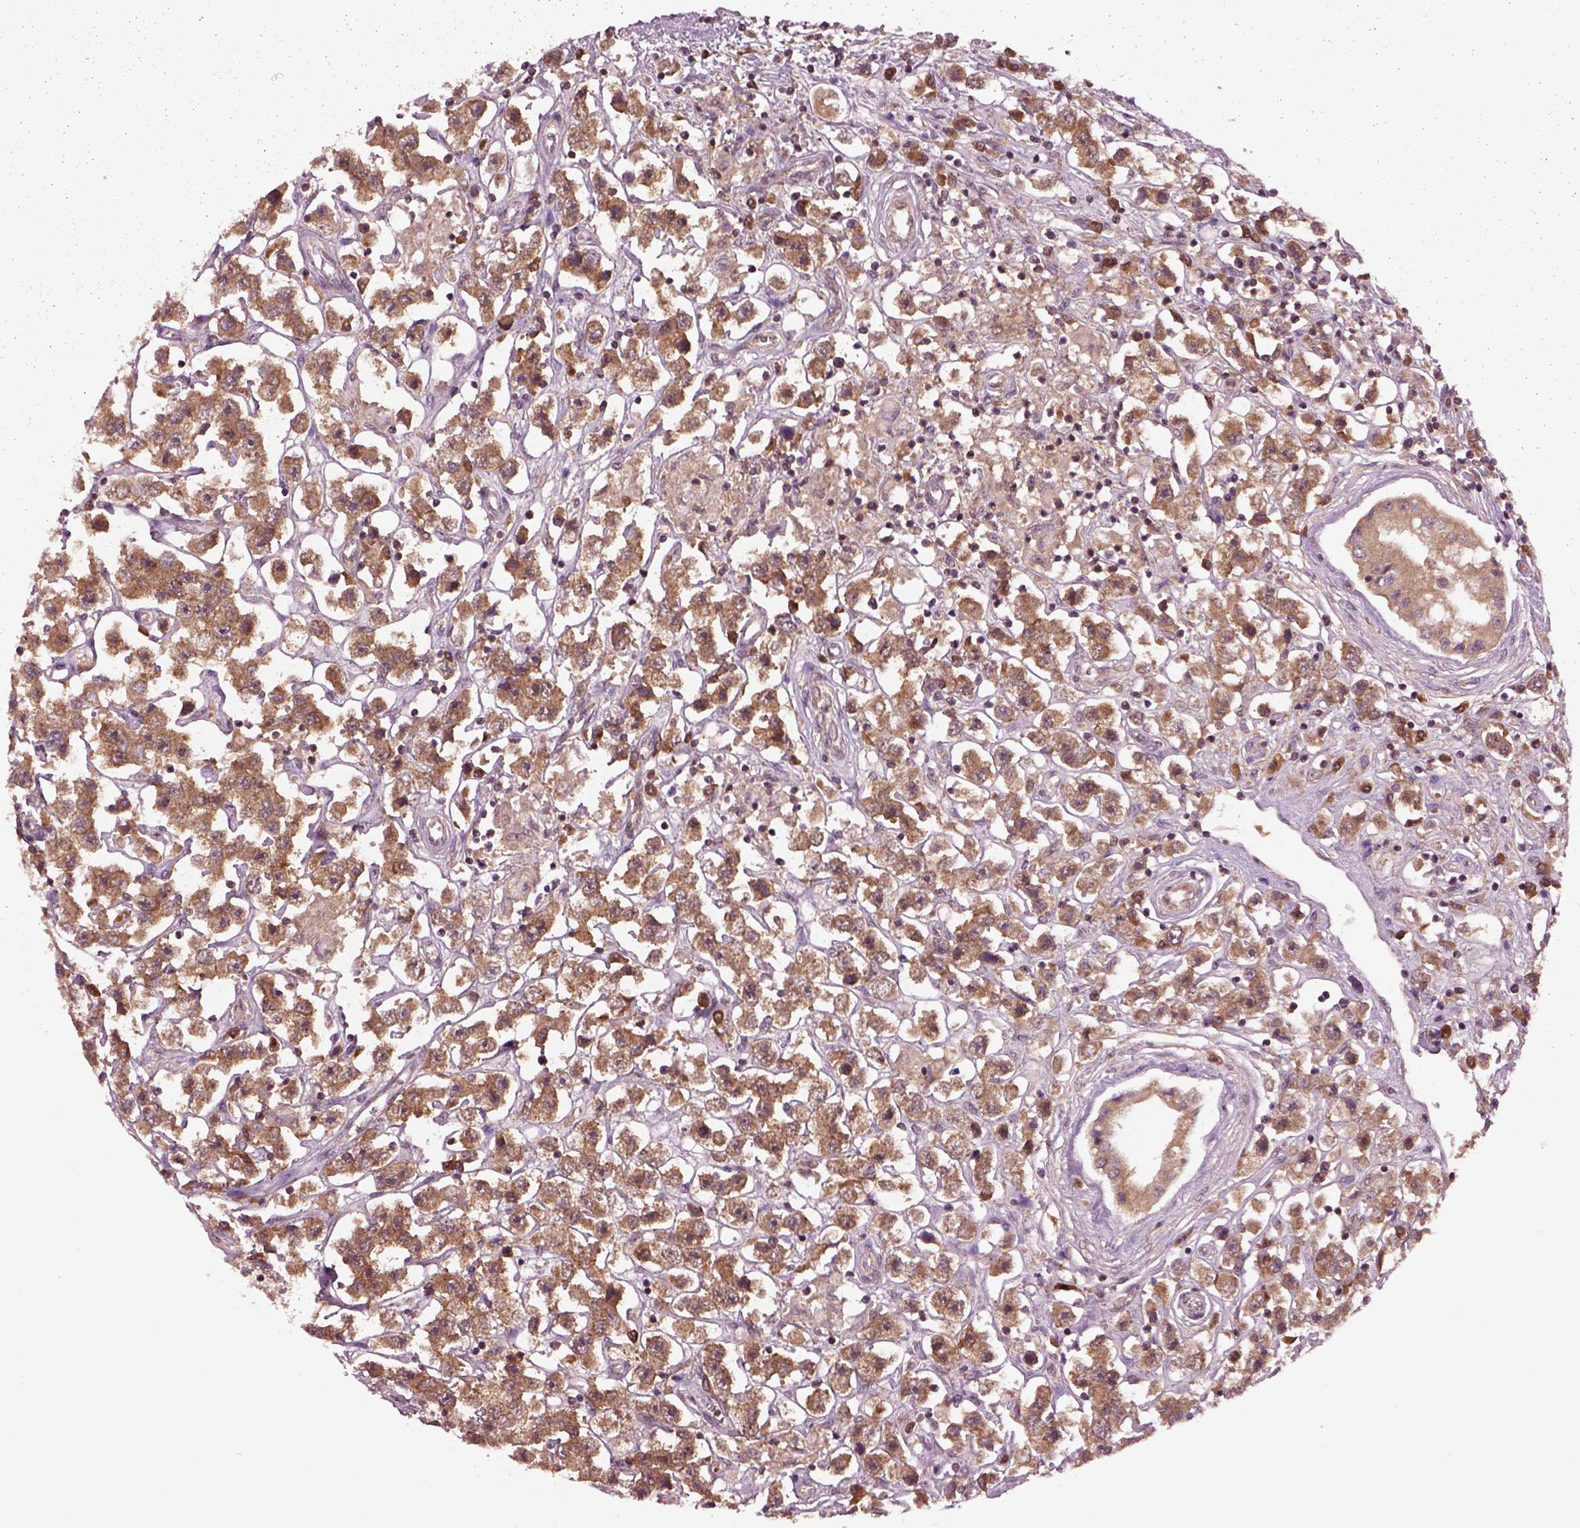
{"staining": {"intensity": "strong", "quantity": ">75%", "location": "cytoplasmic/membranous"}, "tissue": "testis cancer", "cell_type": "Tumor cells", "image_type": "cancer", "snomed": [{"axis": "morphology", "description": "Seminoma, NOS"}, {"axis": "topography", "description": "Testis"}], "caption": "DAB (3,3'-diaminobenzidine) immunohistochemical staining of seminoma (testis) exhibits strong cytoplasmic/membranous protein expression in about >75% of tumor cells.", "gene": "MDP1", "patient": {"sex": "male", "age": 45}}